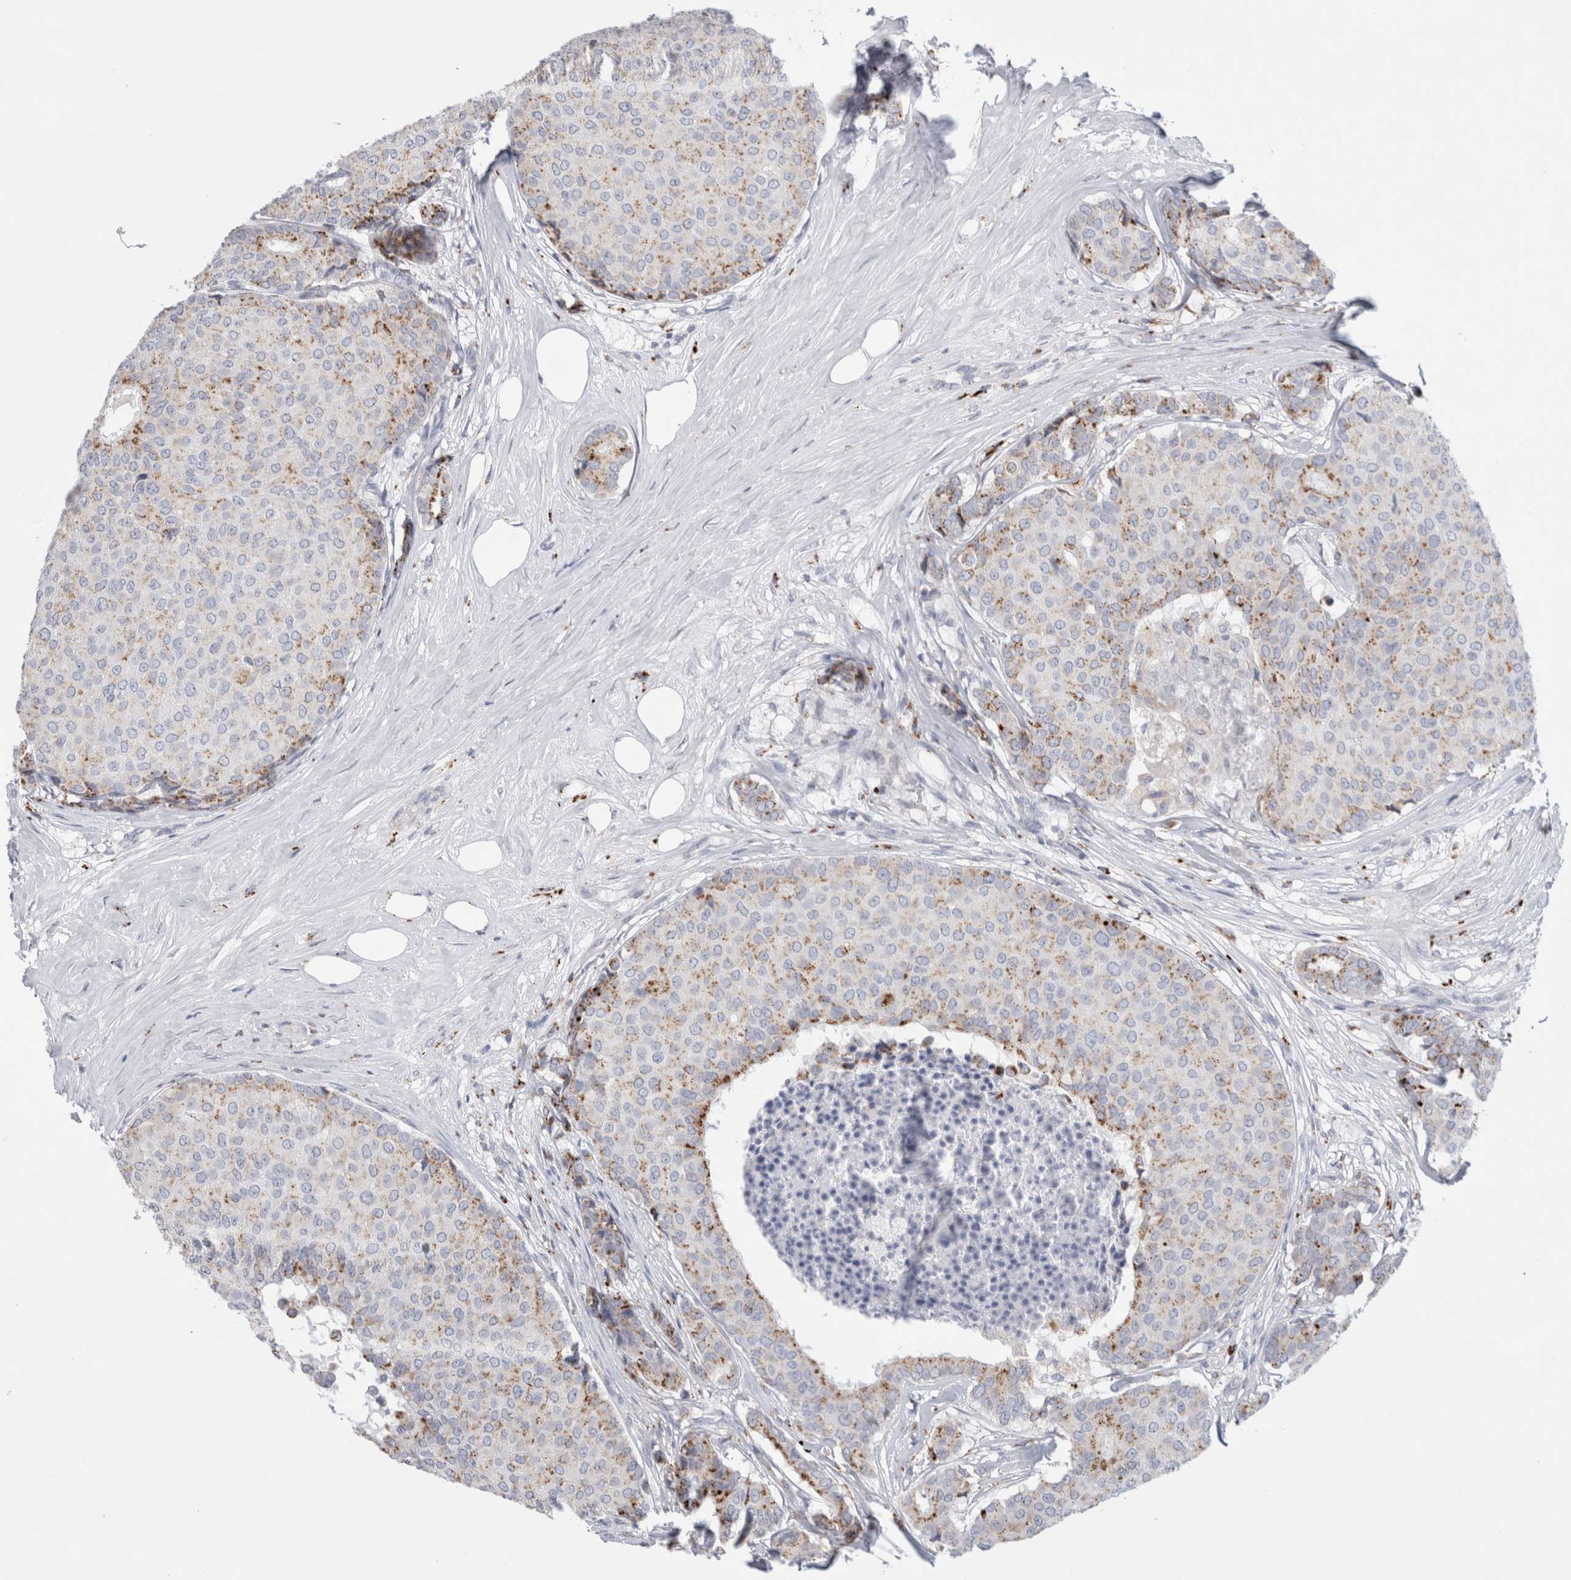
{"staining": {"intensity": "moderate", "quantity": "<25%", "location": "cytoplasmic/membranous"}, "tissue": "breast cancer", "cell_type": "Tumor cells", "image_type": "cancer", "snomed": [{"axis": "morphology", "description": "Duct carcinoma"}, {"axis": "topography", "description": "Breast"}], "caption": "The histopathology image reveals a brown stain indicating the presence of a protein in the cytoplasmic/membranous of tumor cells in intraductal carcinoma (breast).", "gene": "GAA", "patient": {"sex": "female", "age": 75}}